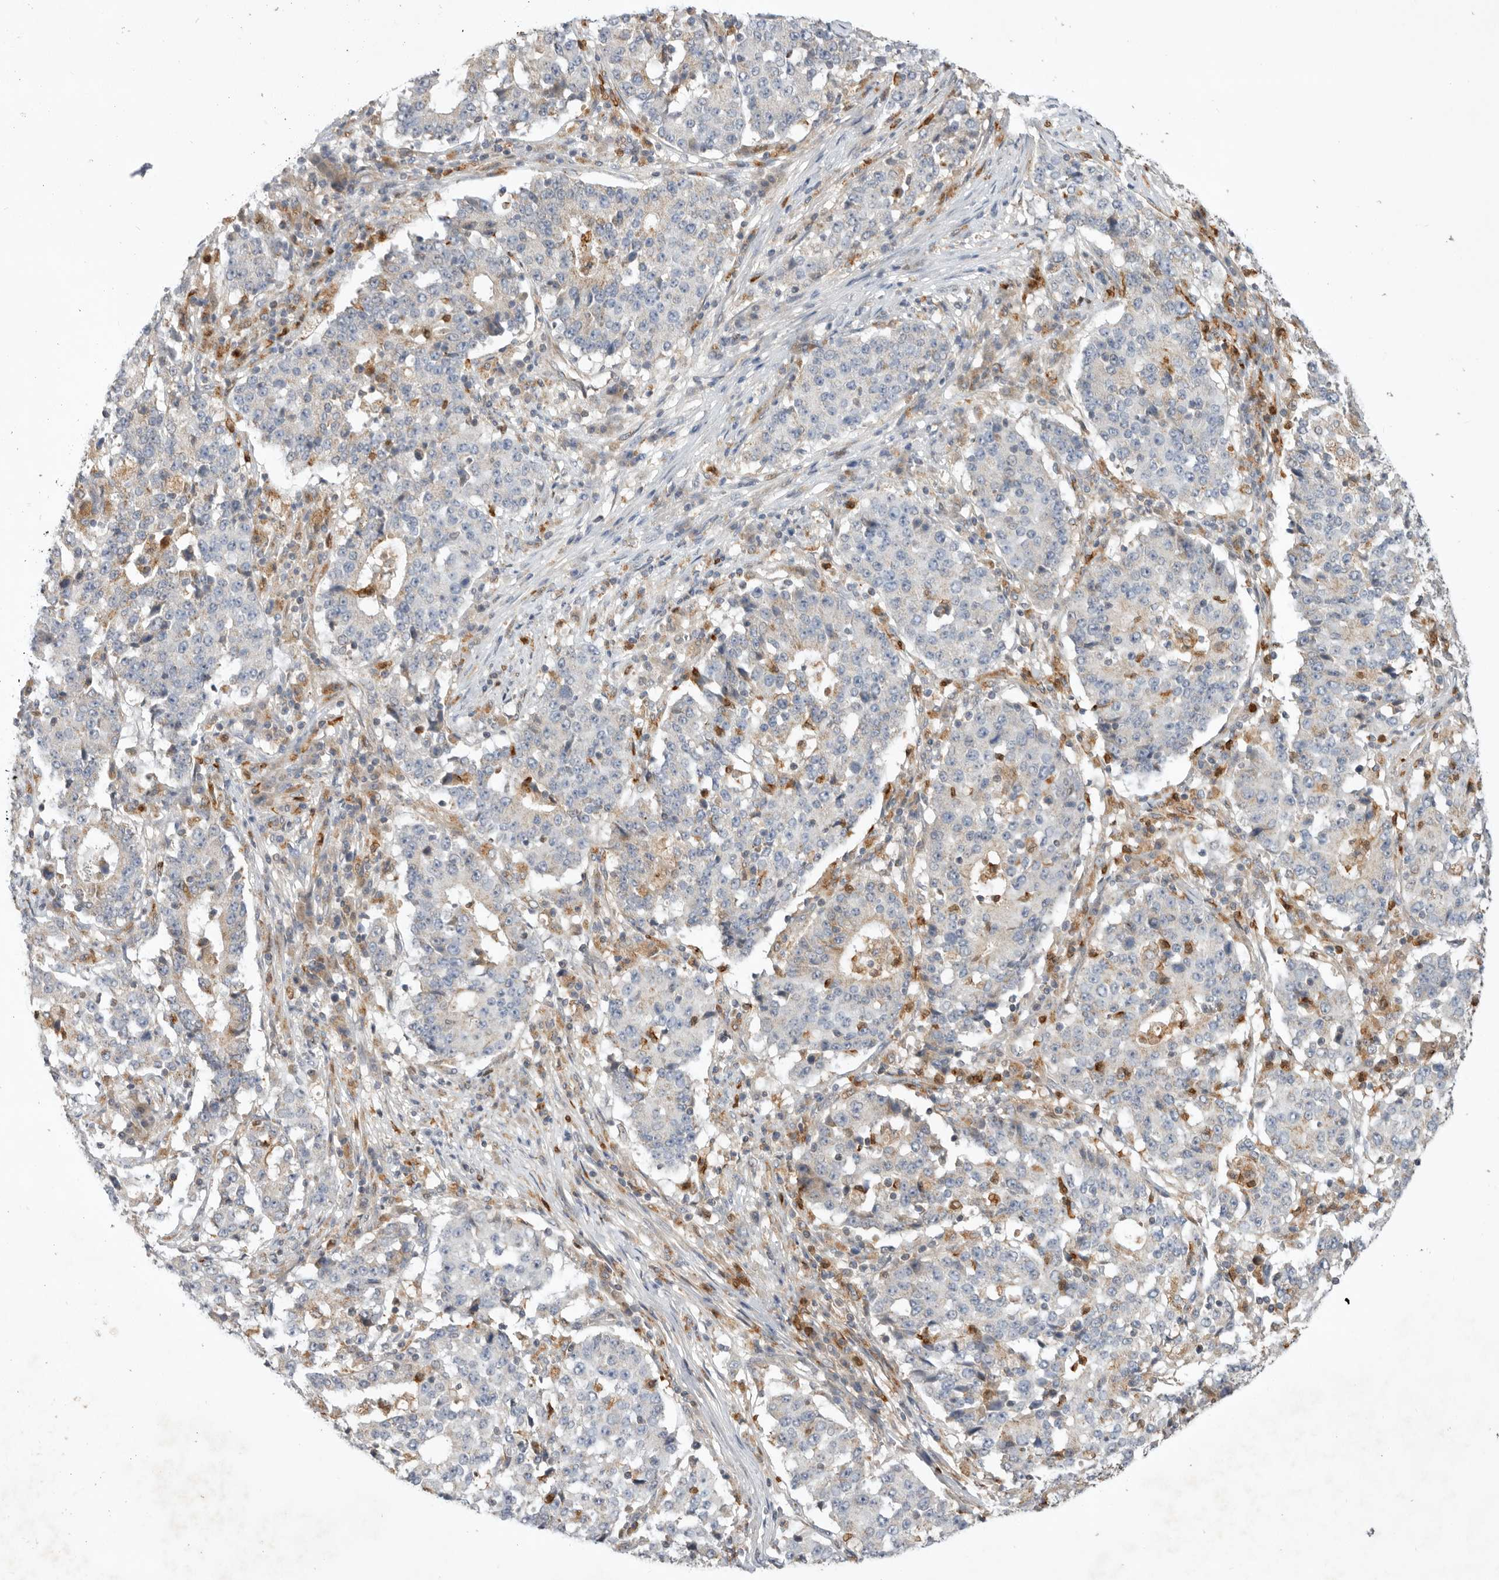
{"staining": {"intensity": "negative", "quantity": "none", "location": "none"}, "tissue": "stomach cancer", "cell_type": "Tumor cells", "image_type": "cancer", "snomed": [{"axis": "morphology", "description": "Adenocarcinoma, NOS"}, {"axis": "topography", "description": "Stomach"}], "caption": "Tumor cells show no significant protein staining in adenocarcinoma (stomach).", "gene": "GNE", "patient": {"sex": "male", "age": 59}}